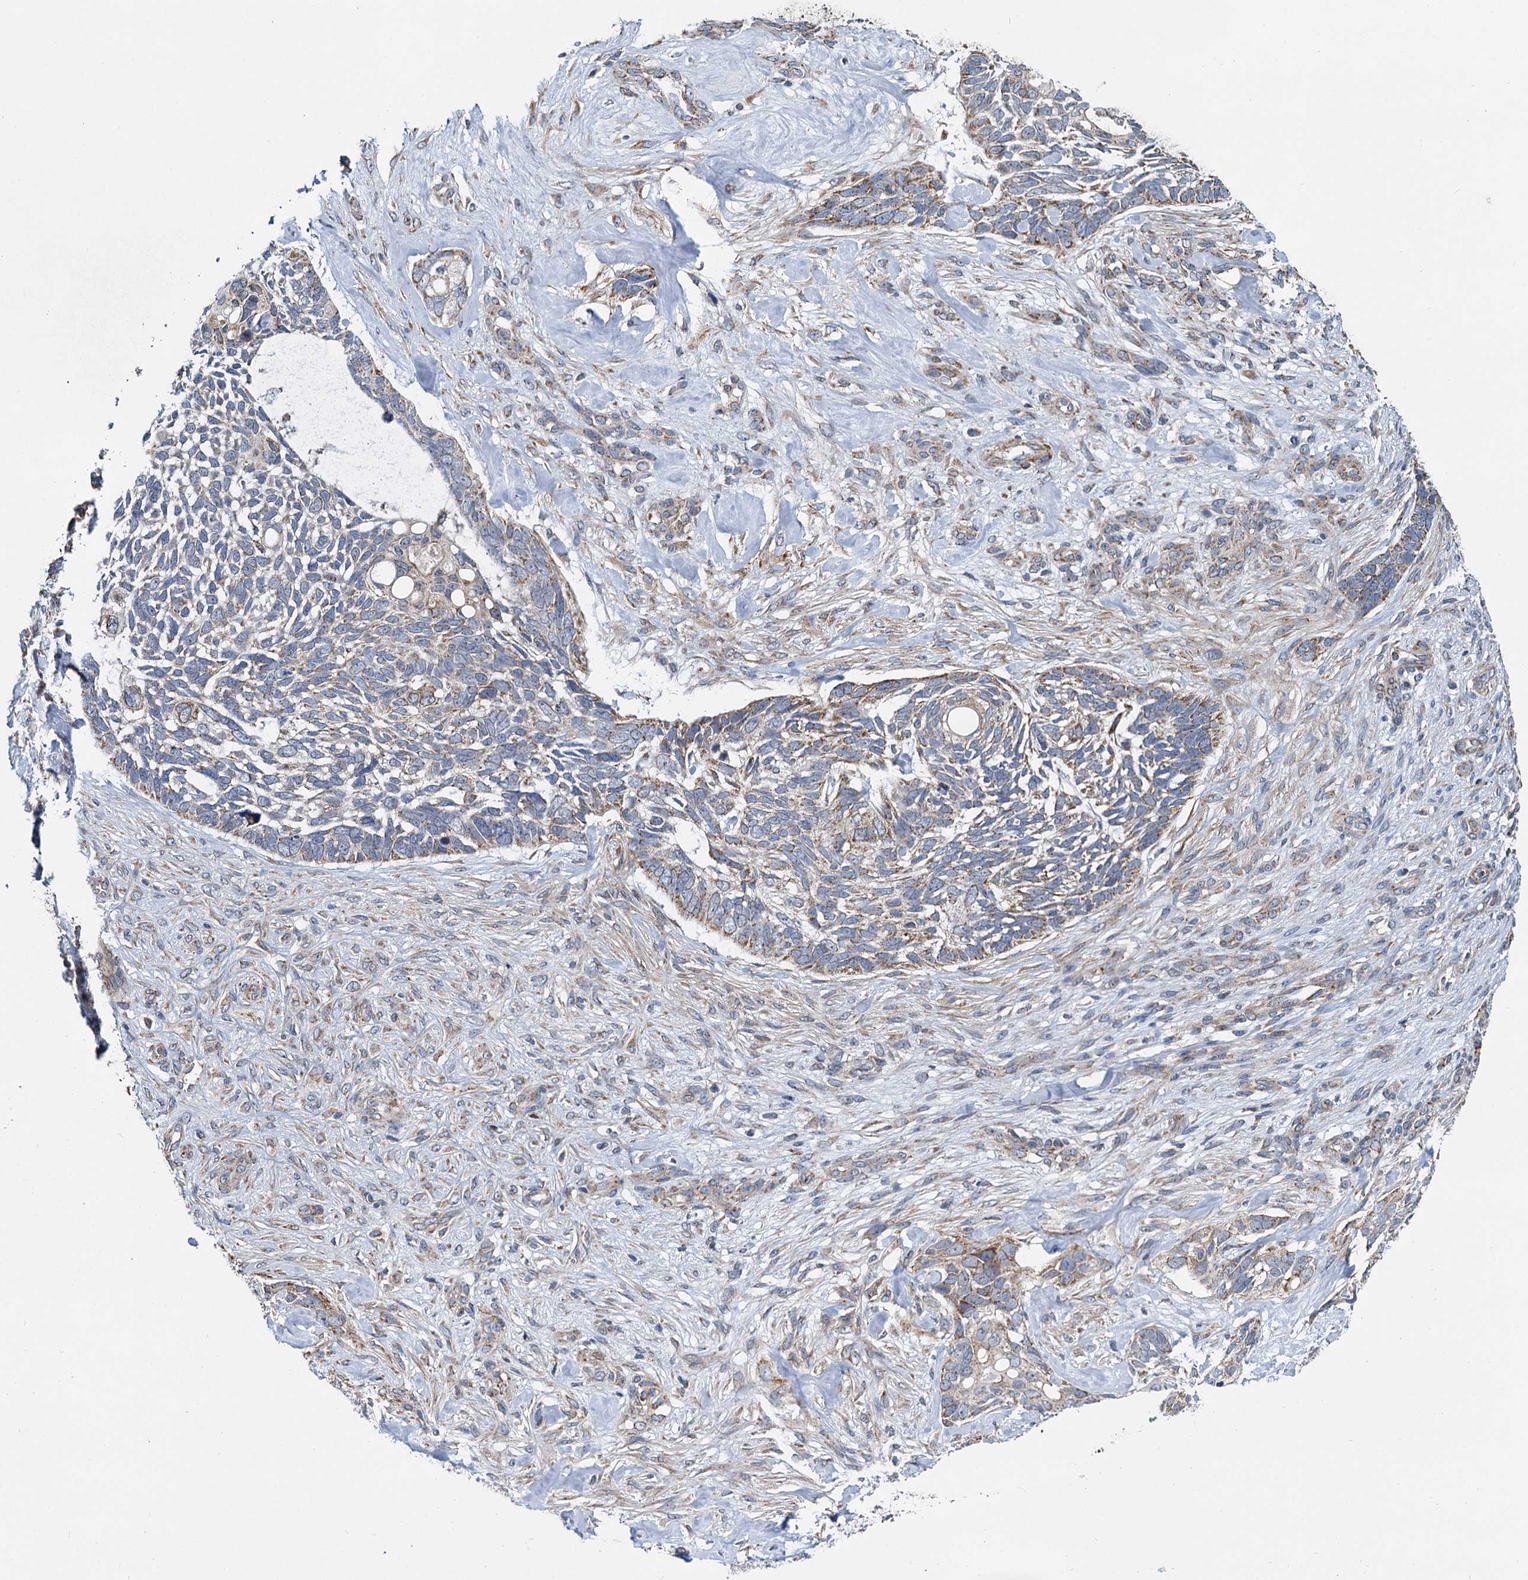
{"staining": {"intensity": "negative", "quantity": "none", "location": "none"}, "tissue": "skin cancer", "cell_type": "Tumor cells", "image_type": "cancer", "snomed": [{"axis": "morphology", "description": "Basal cell carcinoma"}, {"axis": "topography", "description": "Skin"}], "caption": "DAB (3,3'-diaminobenzidine) immunohistochemical staining of human skin cancer (basal cell carcinoma) demonstrates no significant expression in tumor cells.", "gene": "SPRYD3", "patient": {"sex": "male", "age": 88}}